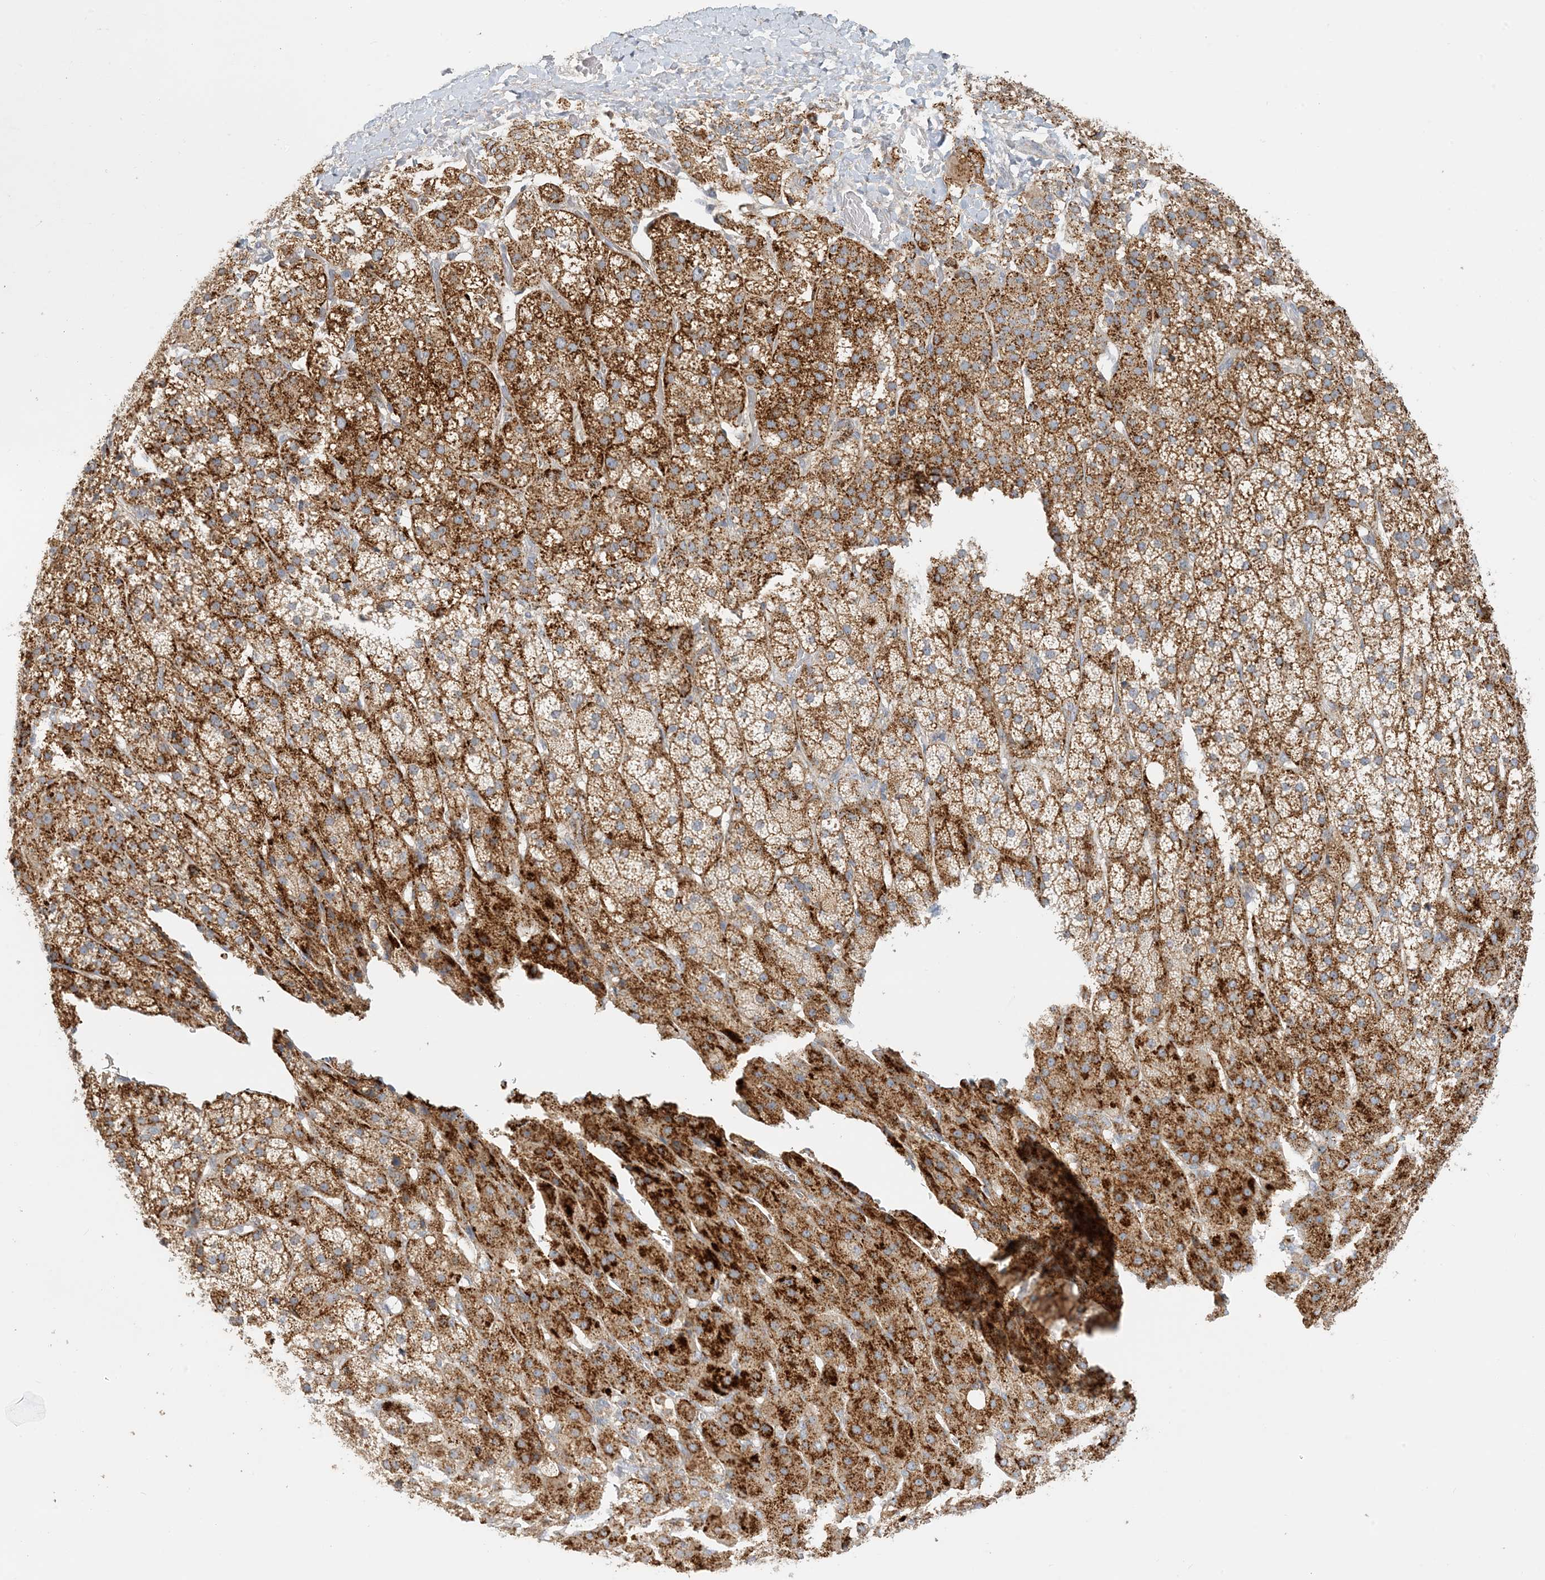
{"staining": {"intensity": "strong", "quantity": ">75%", "location": "cytoplasmic/membranous"}, "tissue": "adrenal gland", "cell_type": "Glandular cells", "image_type": "normal", "snomed": [{"axis": "morphology", "description": "Normal tissue, NOS"}, {"axis": "topography", "description": "Adrenal gland"}], "caption": "Glandular cells show high levels of strong cytoplasmic/membranous staining in approximately >75% of cells in normal human adrenal gland.", "gene": "SPPL2A", "patient": {"sex": "female", "age": 57}}